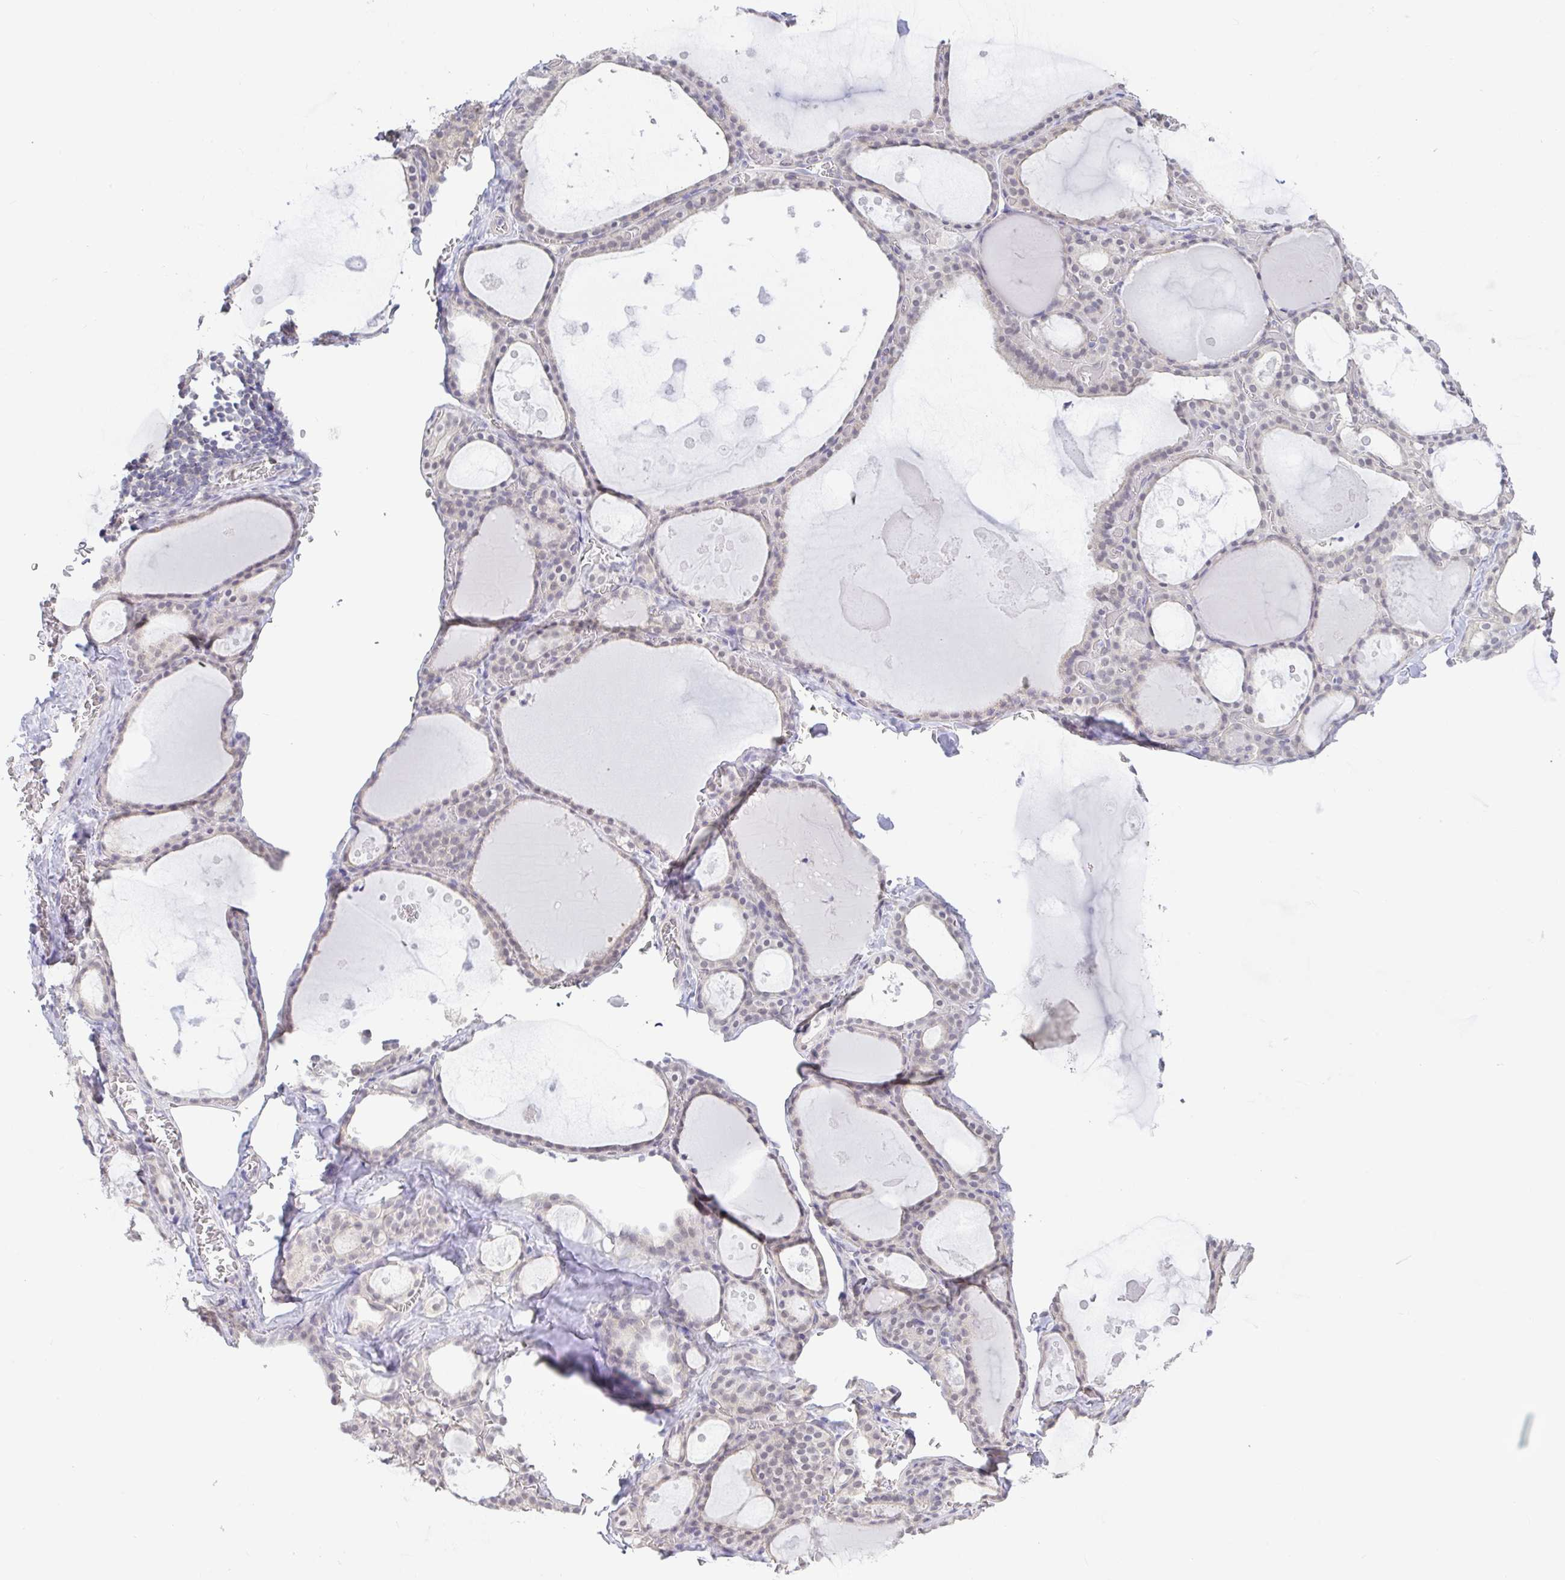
{"staining": {"intensity": "weak", "quantity": "<25%", "location": "cytoplasmic/membranous"}, "tissue": "thyroid gland", "cell_type": "Glandular cells", "image_type": "normal", "snomed": [{"axis": "morphology", "description": "Normal tissue, NOS"}, {"axis": "topography", "description": "Thyroid gland"}], "caption": "High magnification brightfield microscopy of normal thyroid gland stained with DAB (3,3'-diaminobenzidine) (brown) and counterstained with hematoxylin (blue): glandular cells show no significant expression.", "gene": "HYPK", "patient": {"sex": "male", "age": 56}}